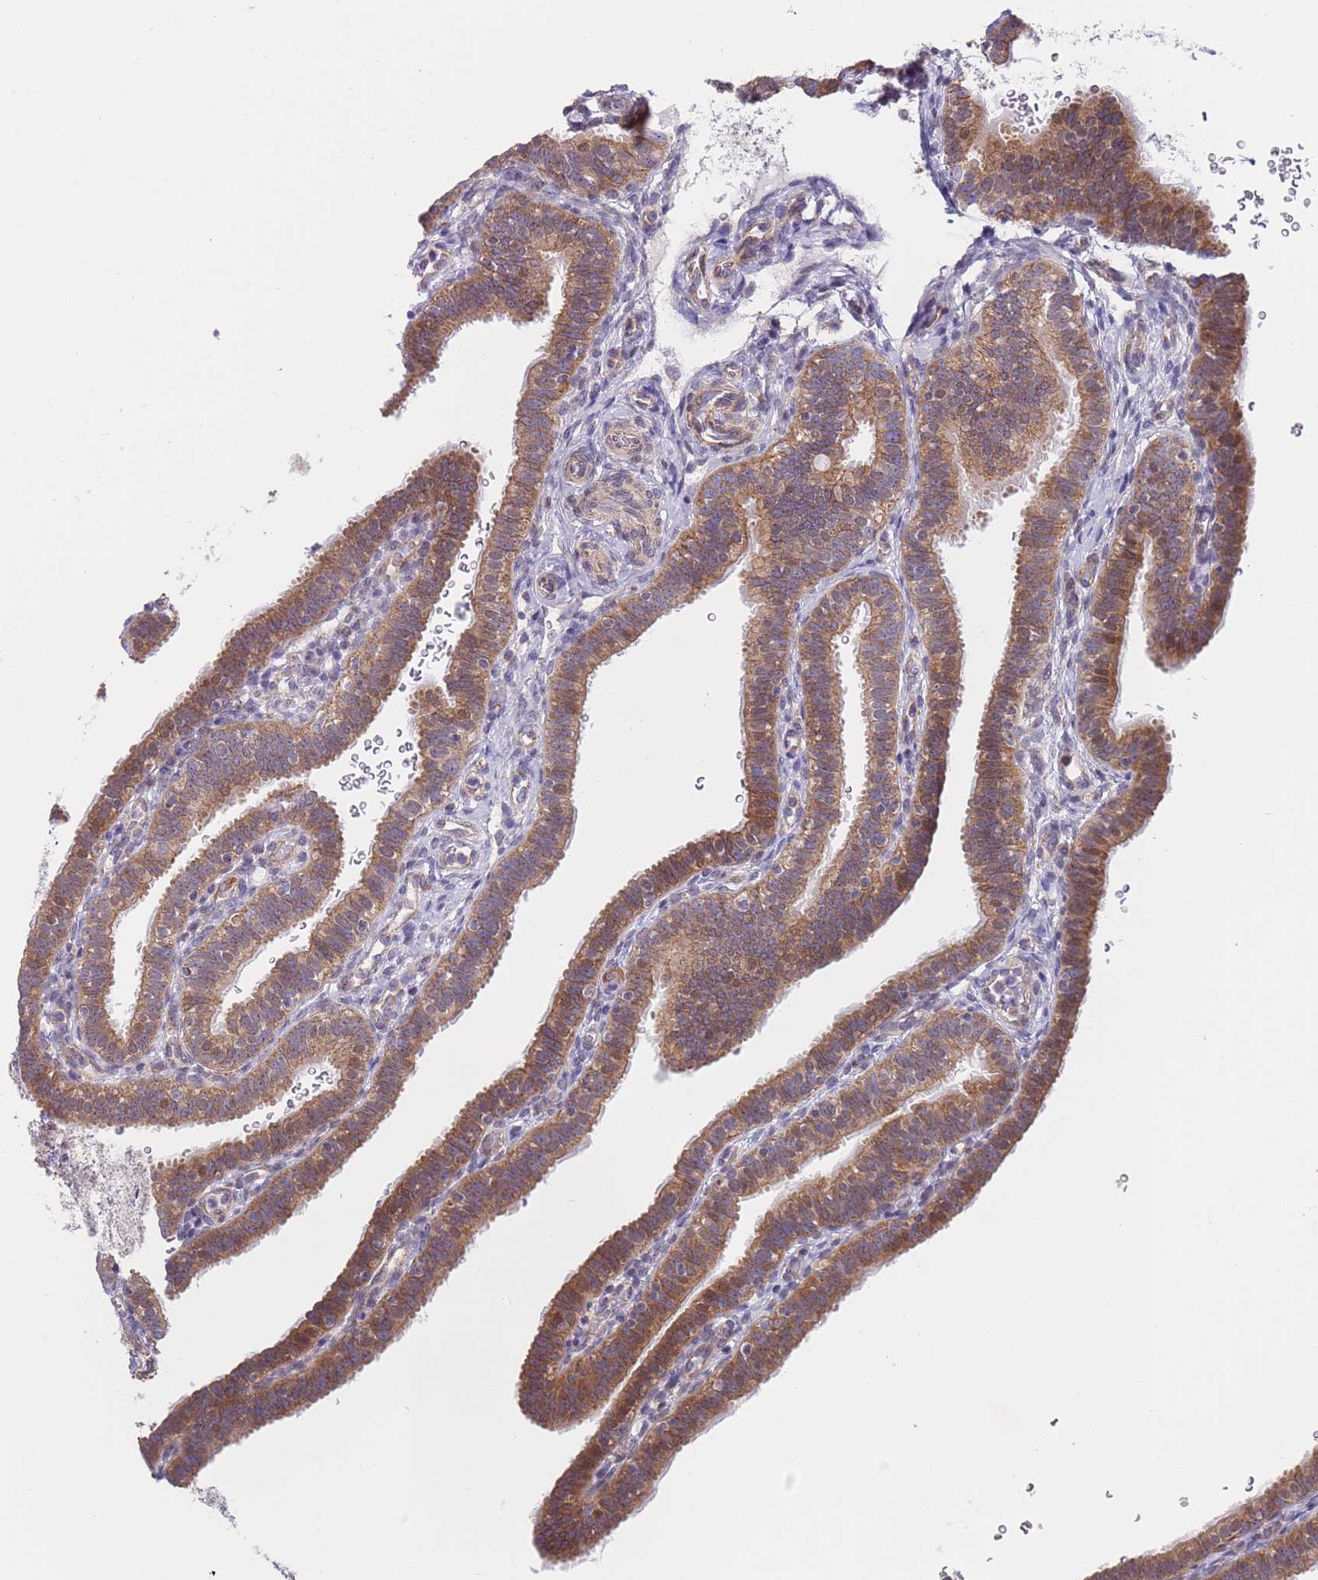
{"staining": {"intensity": "moderate", "quantity": ">75%", "location": "cytoplasmic/membranous"}, "tissue": "fallopian tube", "cell_type": "Glandular cells", "image_type": "normal", "snomed": [{"axis": "morphology", "description": "Normal tissue, NOS"}, {"axis": "topography", "description": "Fallopian tube"}], "caption": "Immunohistochemistry (IHC) staining of normal fallopian tube, which reveals medium levels of moderate cytoplasmic/membranous staining in approximately >75% of glandular cells indicating moderate cytoplasmic/membranous protein staining. The staining was performed using DAB (3,3'-diaminobenzidine) (brown) for protein detection and nuclei were counterstained in hematoxylin (blue).", "gene": "PWWP3A", "patient": {"sex": "female", "age": 41}}